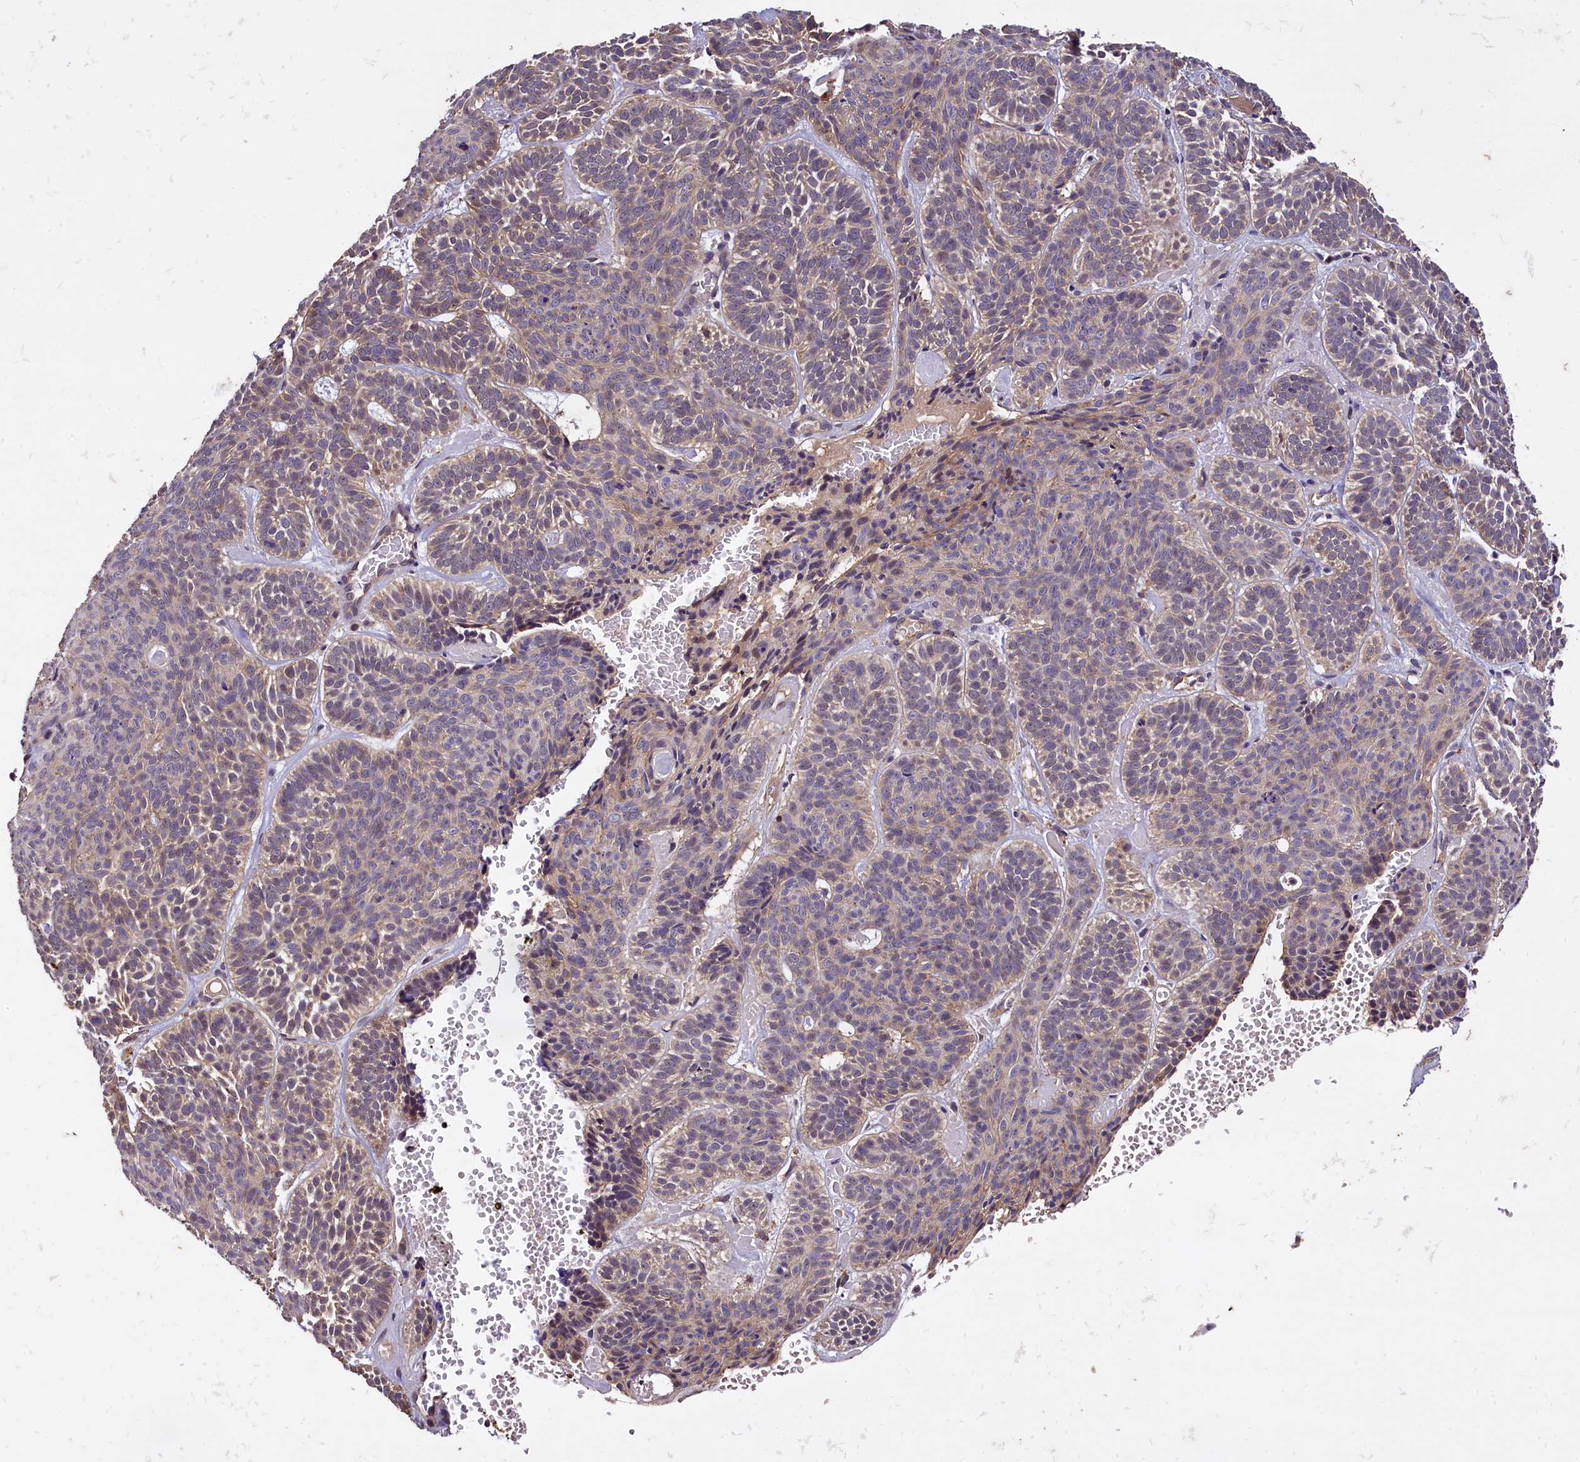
{"staining": {"intensity": "weak", "quantity": "<25%", "location": "cytoplasmic/membranous"}, "tissue": "skin cancer", "cell_type": "Tumor cells", "image_type": "cancer", "snomed": [{"axis": "morphology", "description": "Basal cell carcinoma"}, {"axis": "topography", "description": "Skin"}], "caption": "This micrograph is of basal cell carcinoma (skin) stained with immunohistochemistry (IHC) to label a protein in brown with the nuclei are counter-stained blue. There is no staining in tumor cells.", "gene": "PLXNB1", "patient": {"sex": "male", "age": 85}}